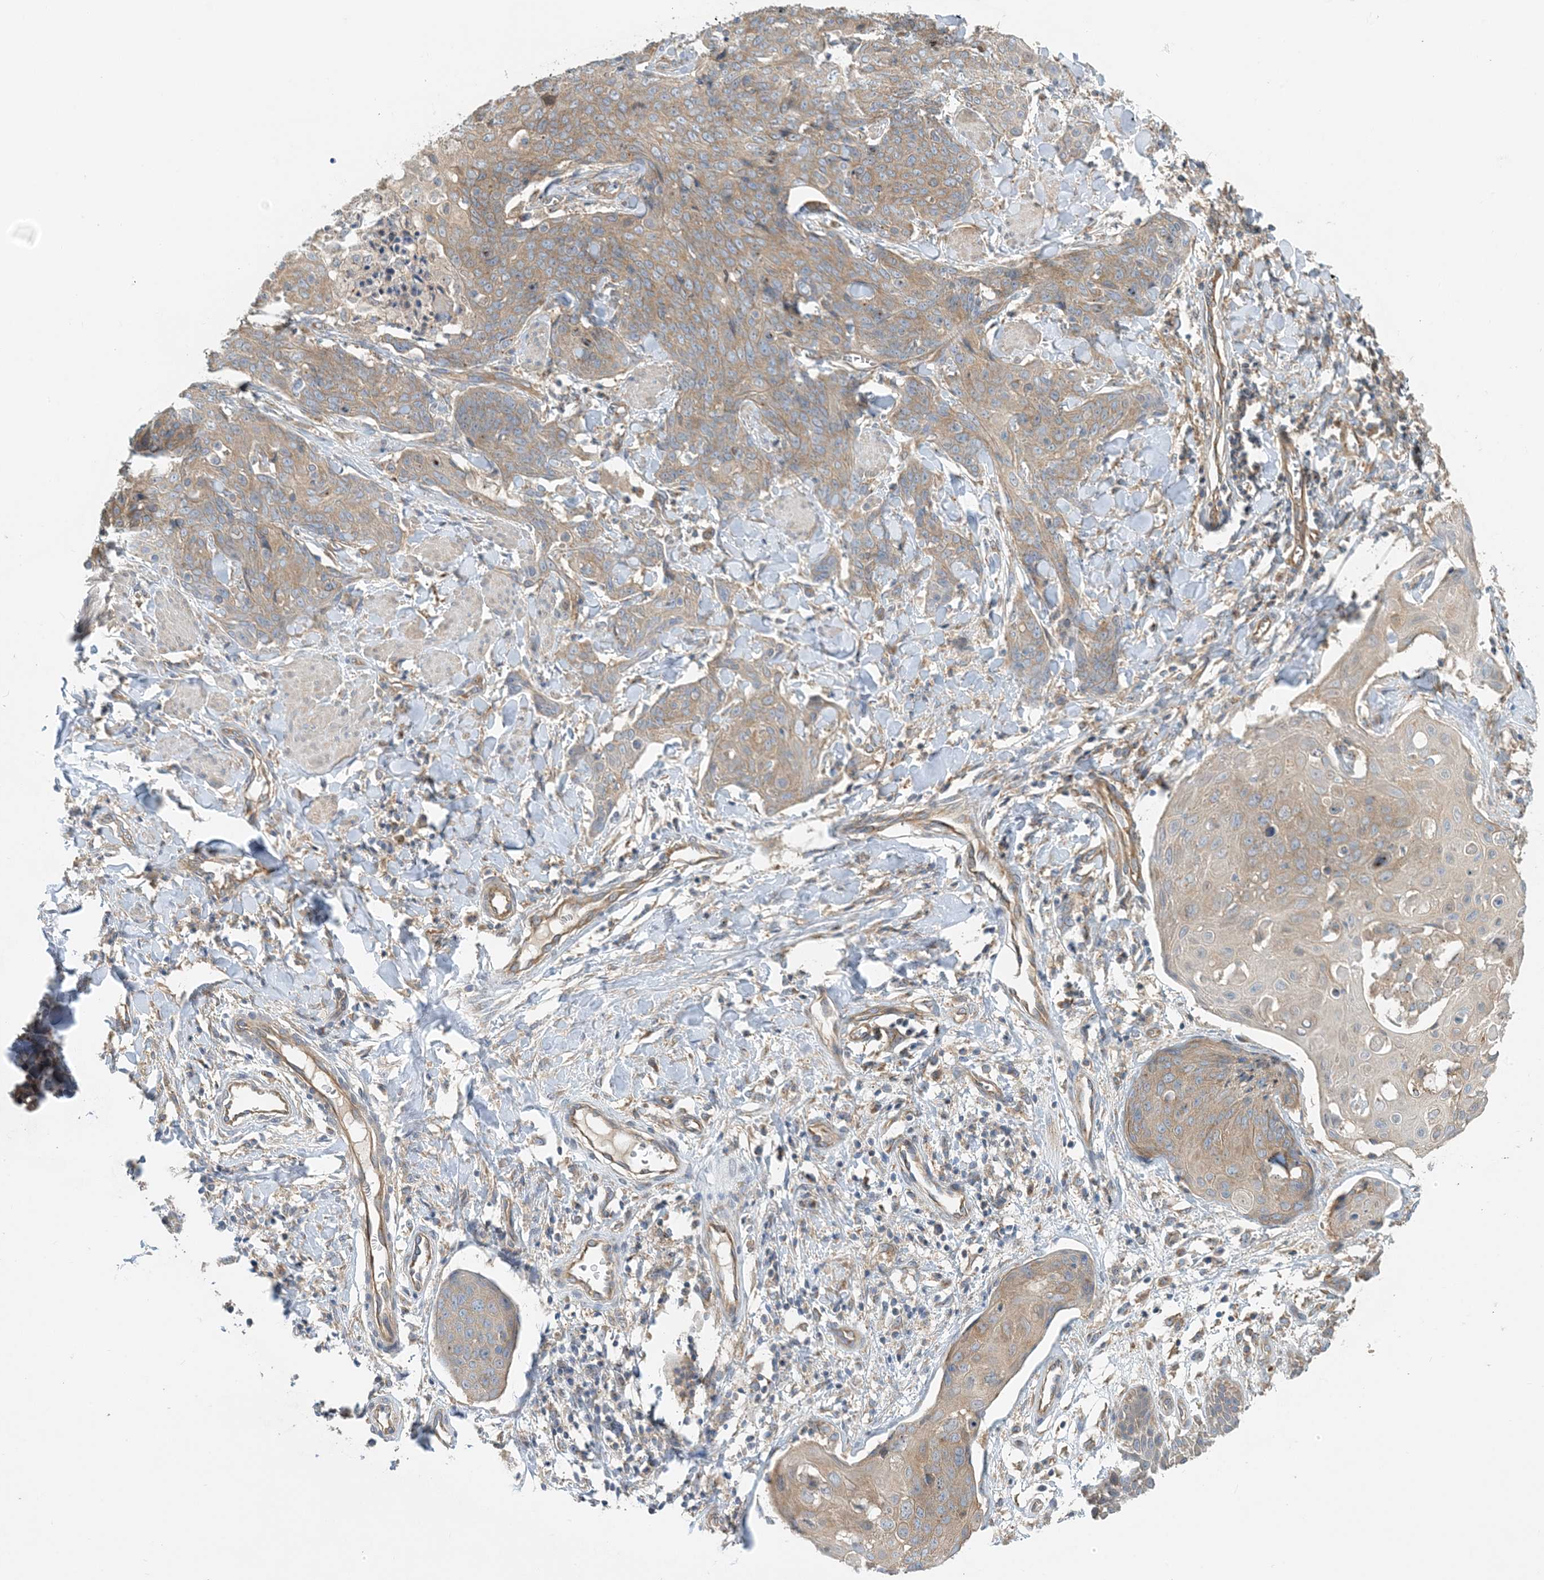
{"staining": {"intensity": "weak", "quantity": ">75%", "location": "cytoplasmic/membranous"}, "tissue": "skin cancer", "cell_type": "Tumor cells", "image_type": "cancer", "snomed": [{"axis": "morphology", "description": "Squamous cell carcinoma, NOS"}, {"axis": "topography", "description": "Skin"}, {"axis": "topography", "description": "Vulva"}], "caption": "Protein staining of squamous cell carcinoma (skin) tissue exhibits weak cytoplasmic/membranous staining in approximately >75% of tumor cells. The staining was performed using DAB (3,3'-diaminobenzidine), with brown indicating positive protein expression. Nuclei are stained blue with hematoxylin.", "gene": "SIDT1", "patient": {"sex": "female", "age": 85}}